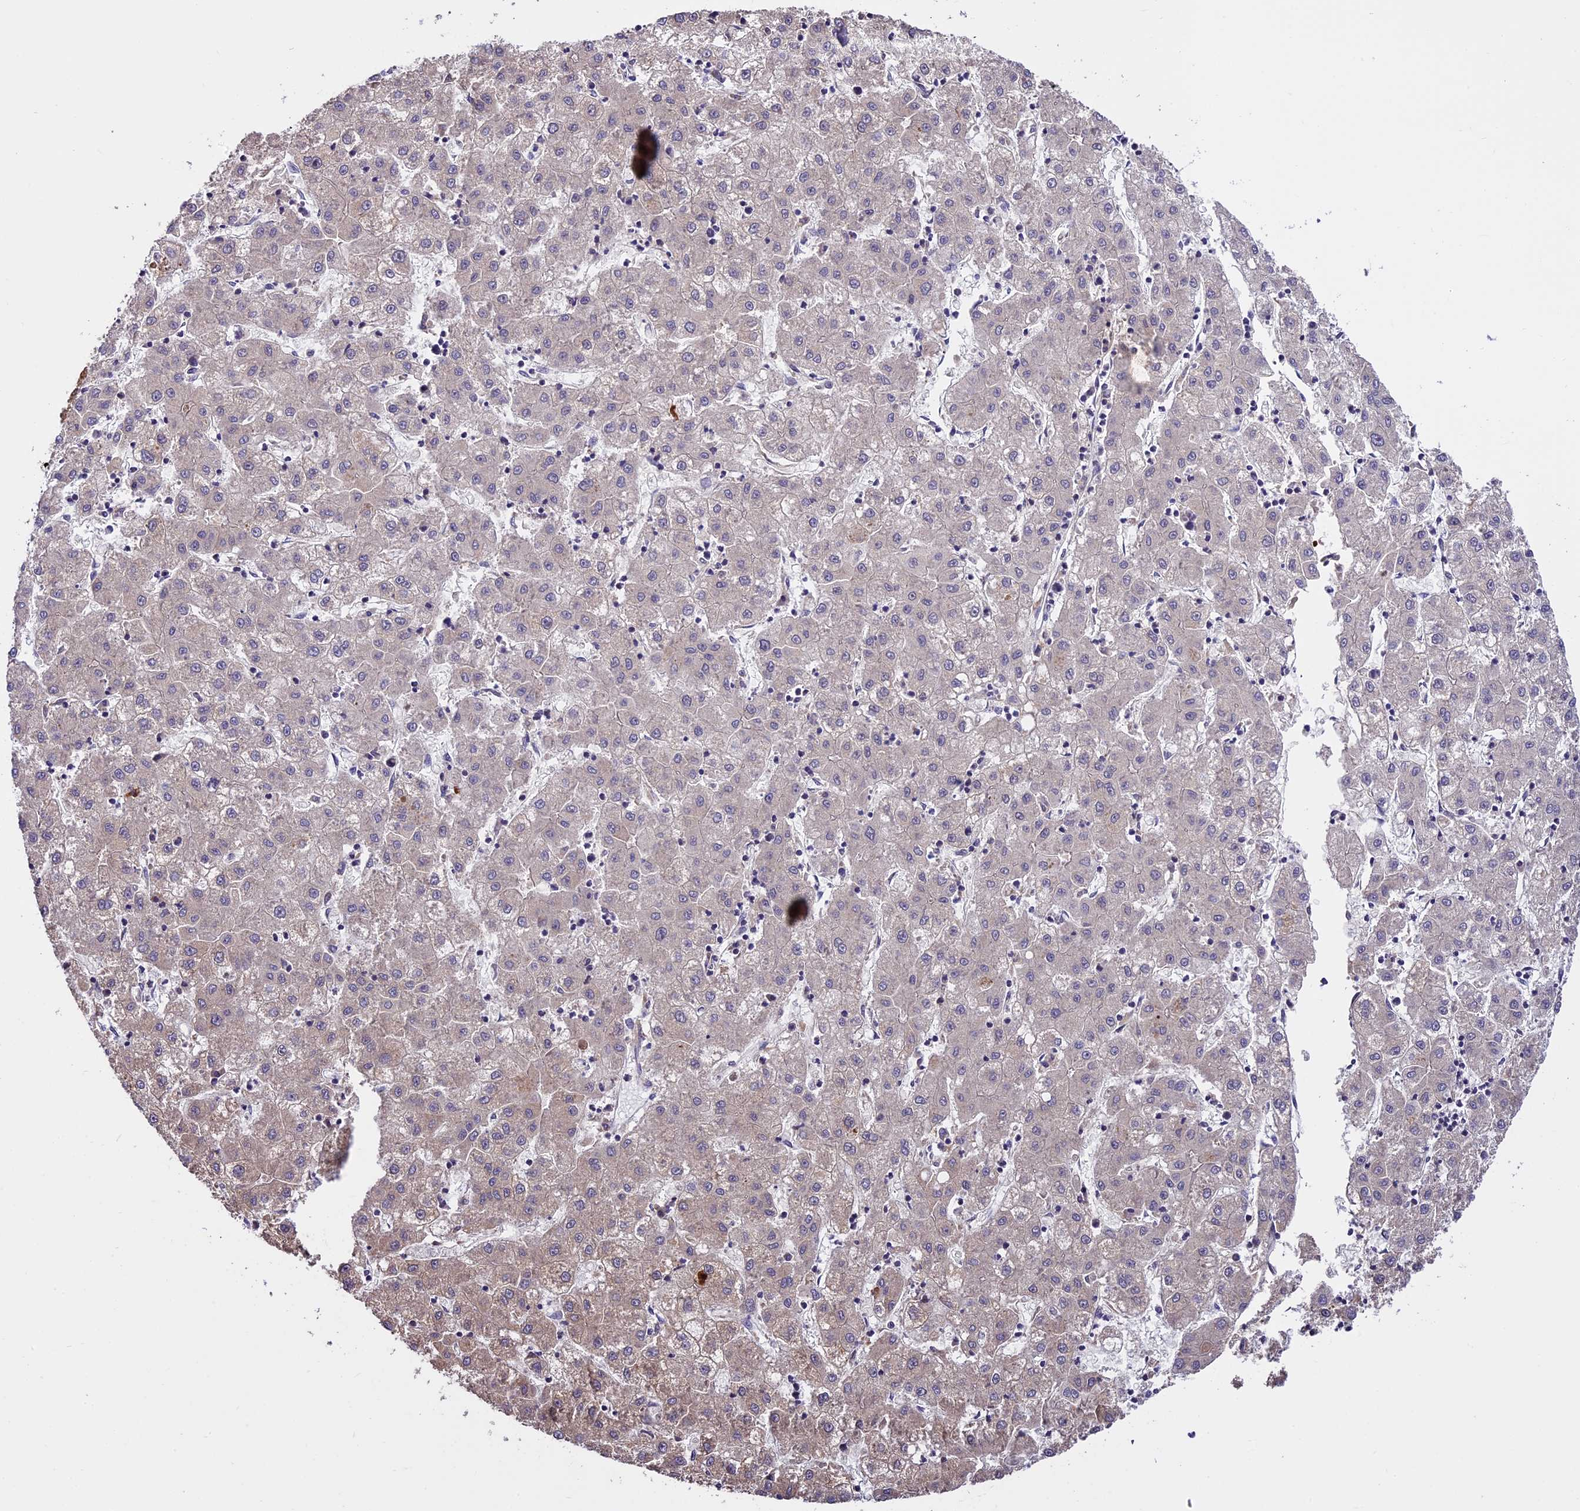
{"staining": {"intensity": "negative", "quantity": "none", "location": "none"}, "tissue": "liver cancer", "cell_type": "Tumor cells", "image_type": "cancer", "snomed": [{"axis": "morphology", "description": "Carcinoma, Hepatocellular, NOS"}, {"axis": "topography", "description": "Liver"}], "caption": "Hepatocellular carcinoma (liver) stained for a protein using IHC exhibits no positivity tumor cells.", "gene": "ABCC10", "patient": {"sex": "male", "age": 72}}